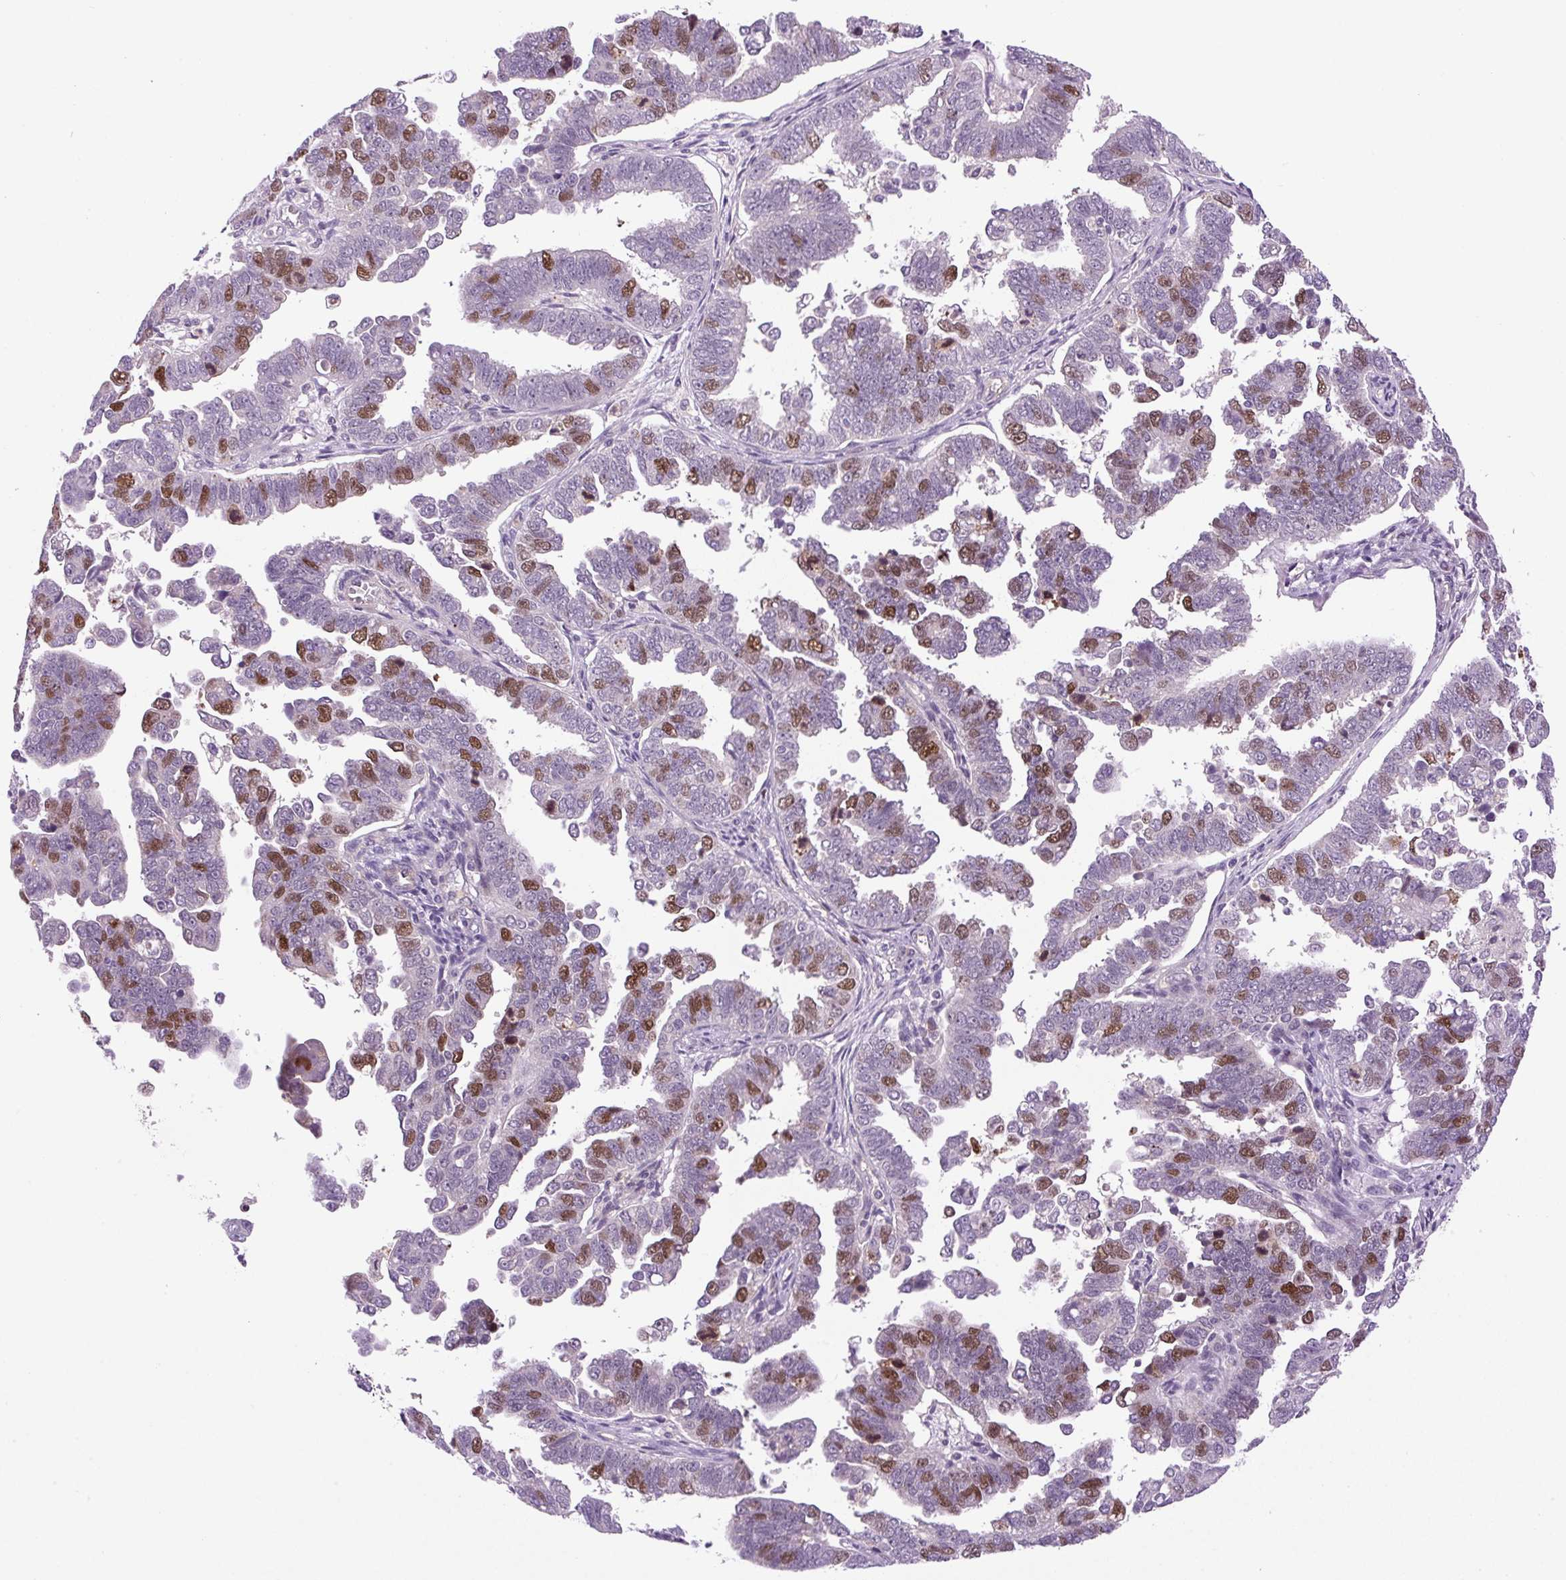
{"staining": {"intensity": "moderate", "quantity": "25%-75%", "location": "nuclear"}, "tissue": "endometrial cancer", "cell_type": "Tumor cells", "image_type": "cancer", "snomed": [{"axis": "morphology", "description": "Adenocarcinoma, NOS"}, {"axis": "topography", "description": "Endometrium"}], "caption": "DAB immunohistochemical staining of endometrial cancer (adenocarcinoma) exhibits moderate nuclear protein staining in approximately 25%-75% of tumor cells.", "gene": "KIFC1", "patient": {"sex": "female", "age": 75}}